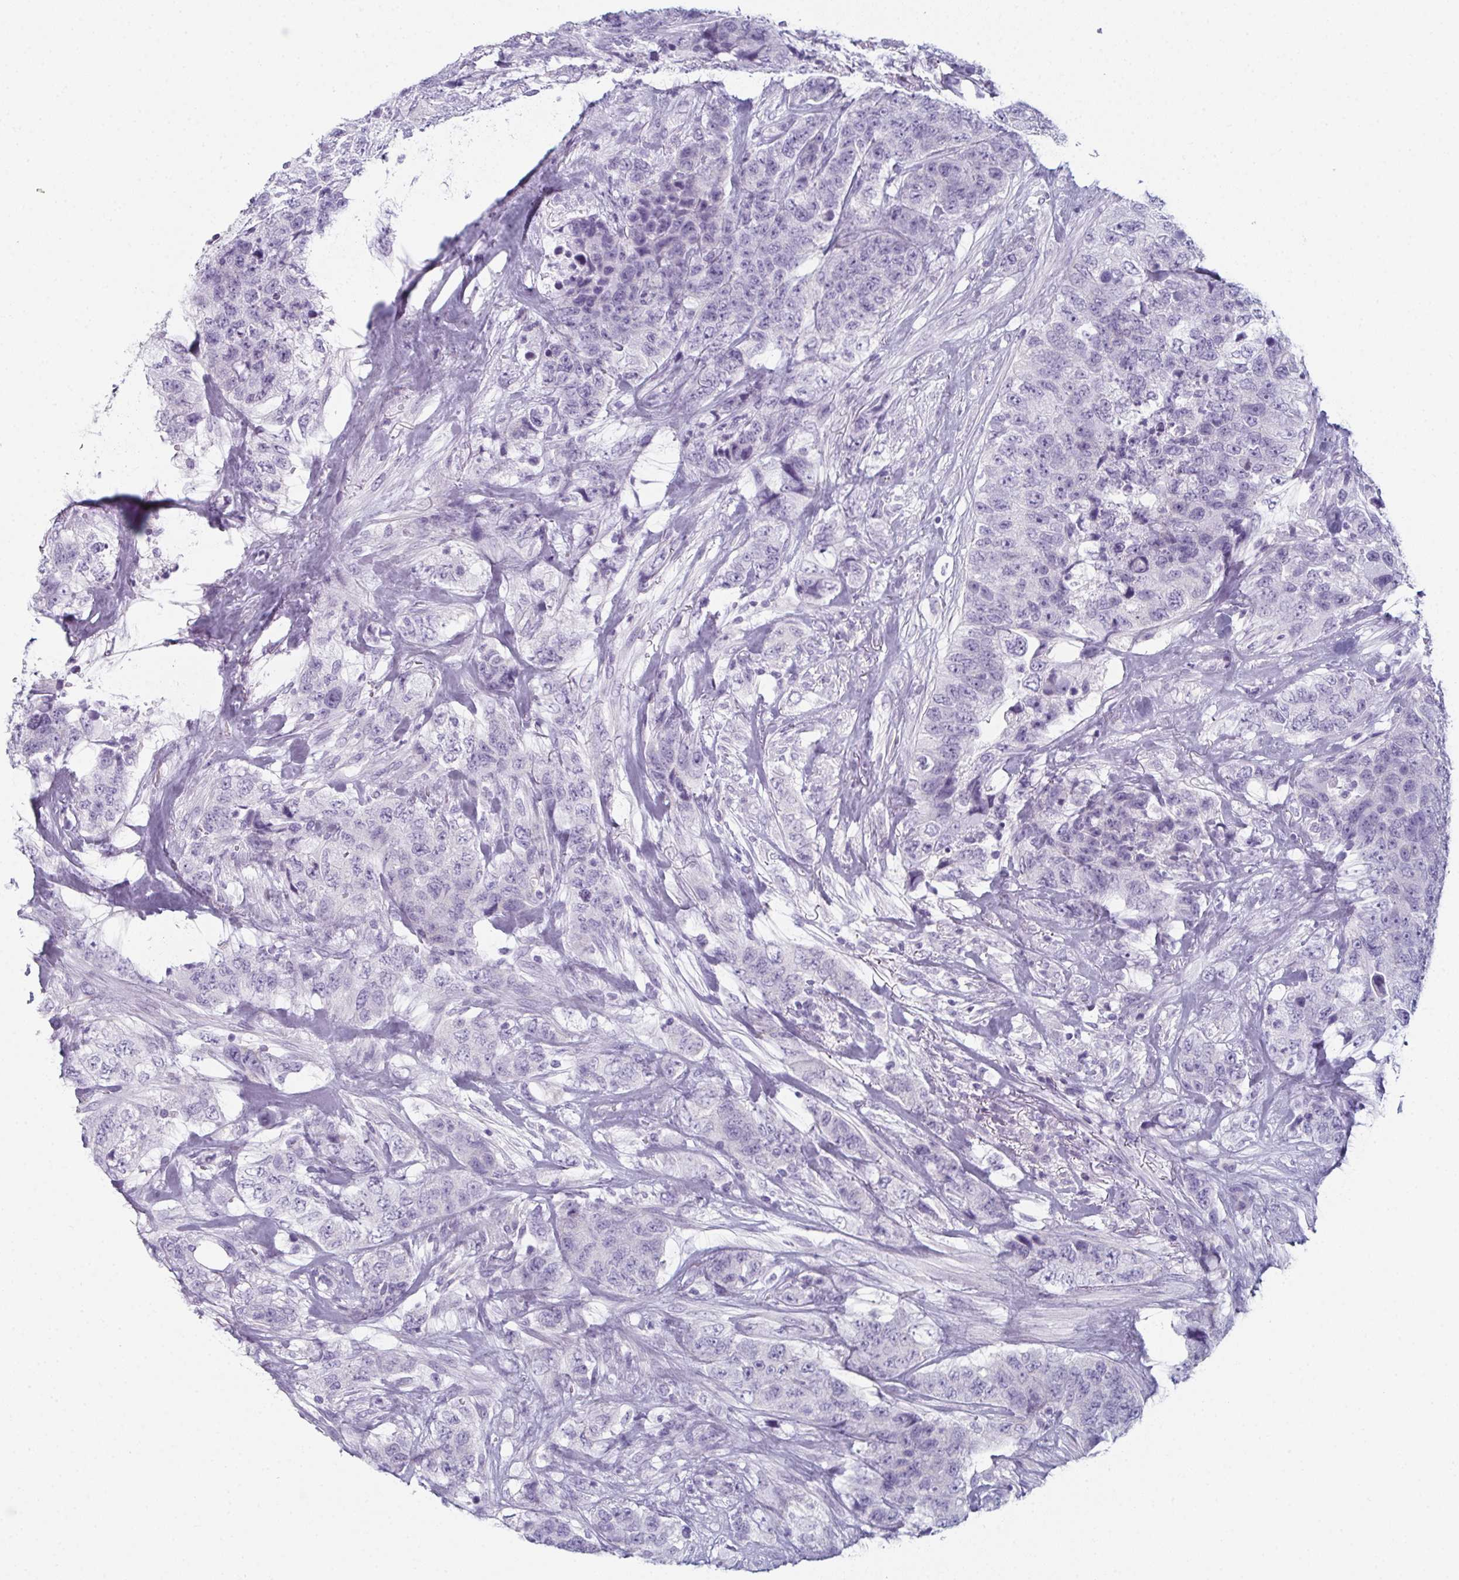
{"staining": {"intensity": "negative", "quantity": "none", "location": "none"}, "tissue": "urothelial cancer", "cell_type": "Tumor cells", "image_type": "cancer", "snomed": [{"axis": "morphology", "description": "Urothelial carcinoma, High grade"}, {"axis": "topography", "description": "Urinary bladder"}], "caption": "Immunohistochemistry (IHC) histopathology image of human urothelial cancer stained for a protein (brown), which exhibits no expression in tumor cells.", "gene": "ENKUR", "patient": {"sex": "female", "age": 78}}